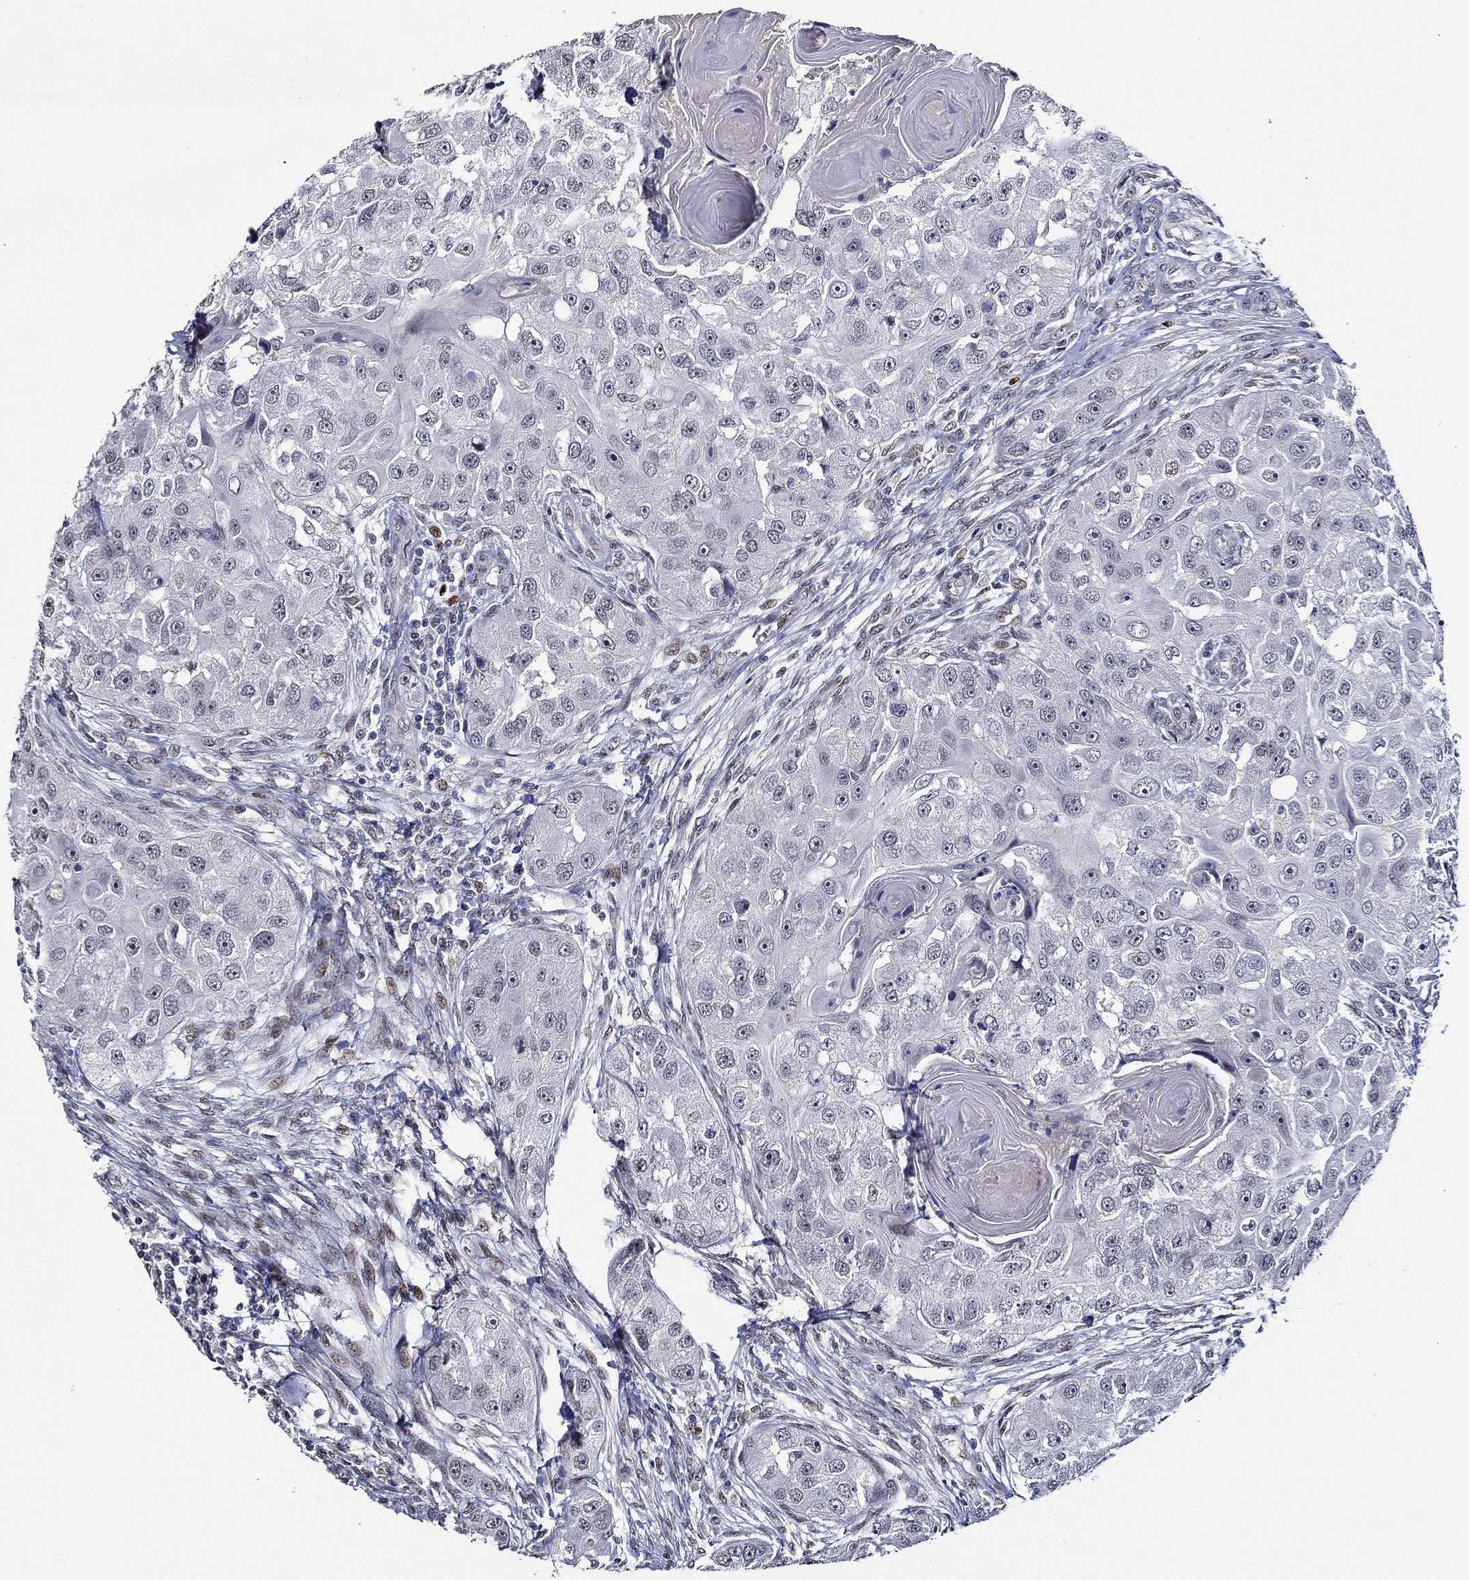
{"staining": {"intensity": "negative", "quantity": "none", "location": "none"}, "tissue": "head and neck cancer", "cell_type": "Tumor cells", "image_type": "cancer", "snomed": [{"axis": "morphology", "description": "Squamous cell carcinoma, NOS"}, {"axis": "topography", "description": "Head-Neck"}], "caption": "A photomicrograph of head and neck squamous cell carcinoma stained for a protein displays no brown staining in tumor cells.", "gene": "GATA2", "patient": {"sex": "male", "age": 51}}